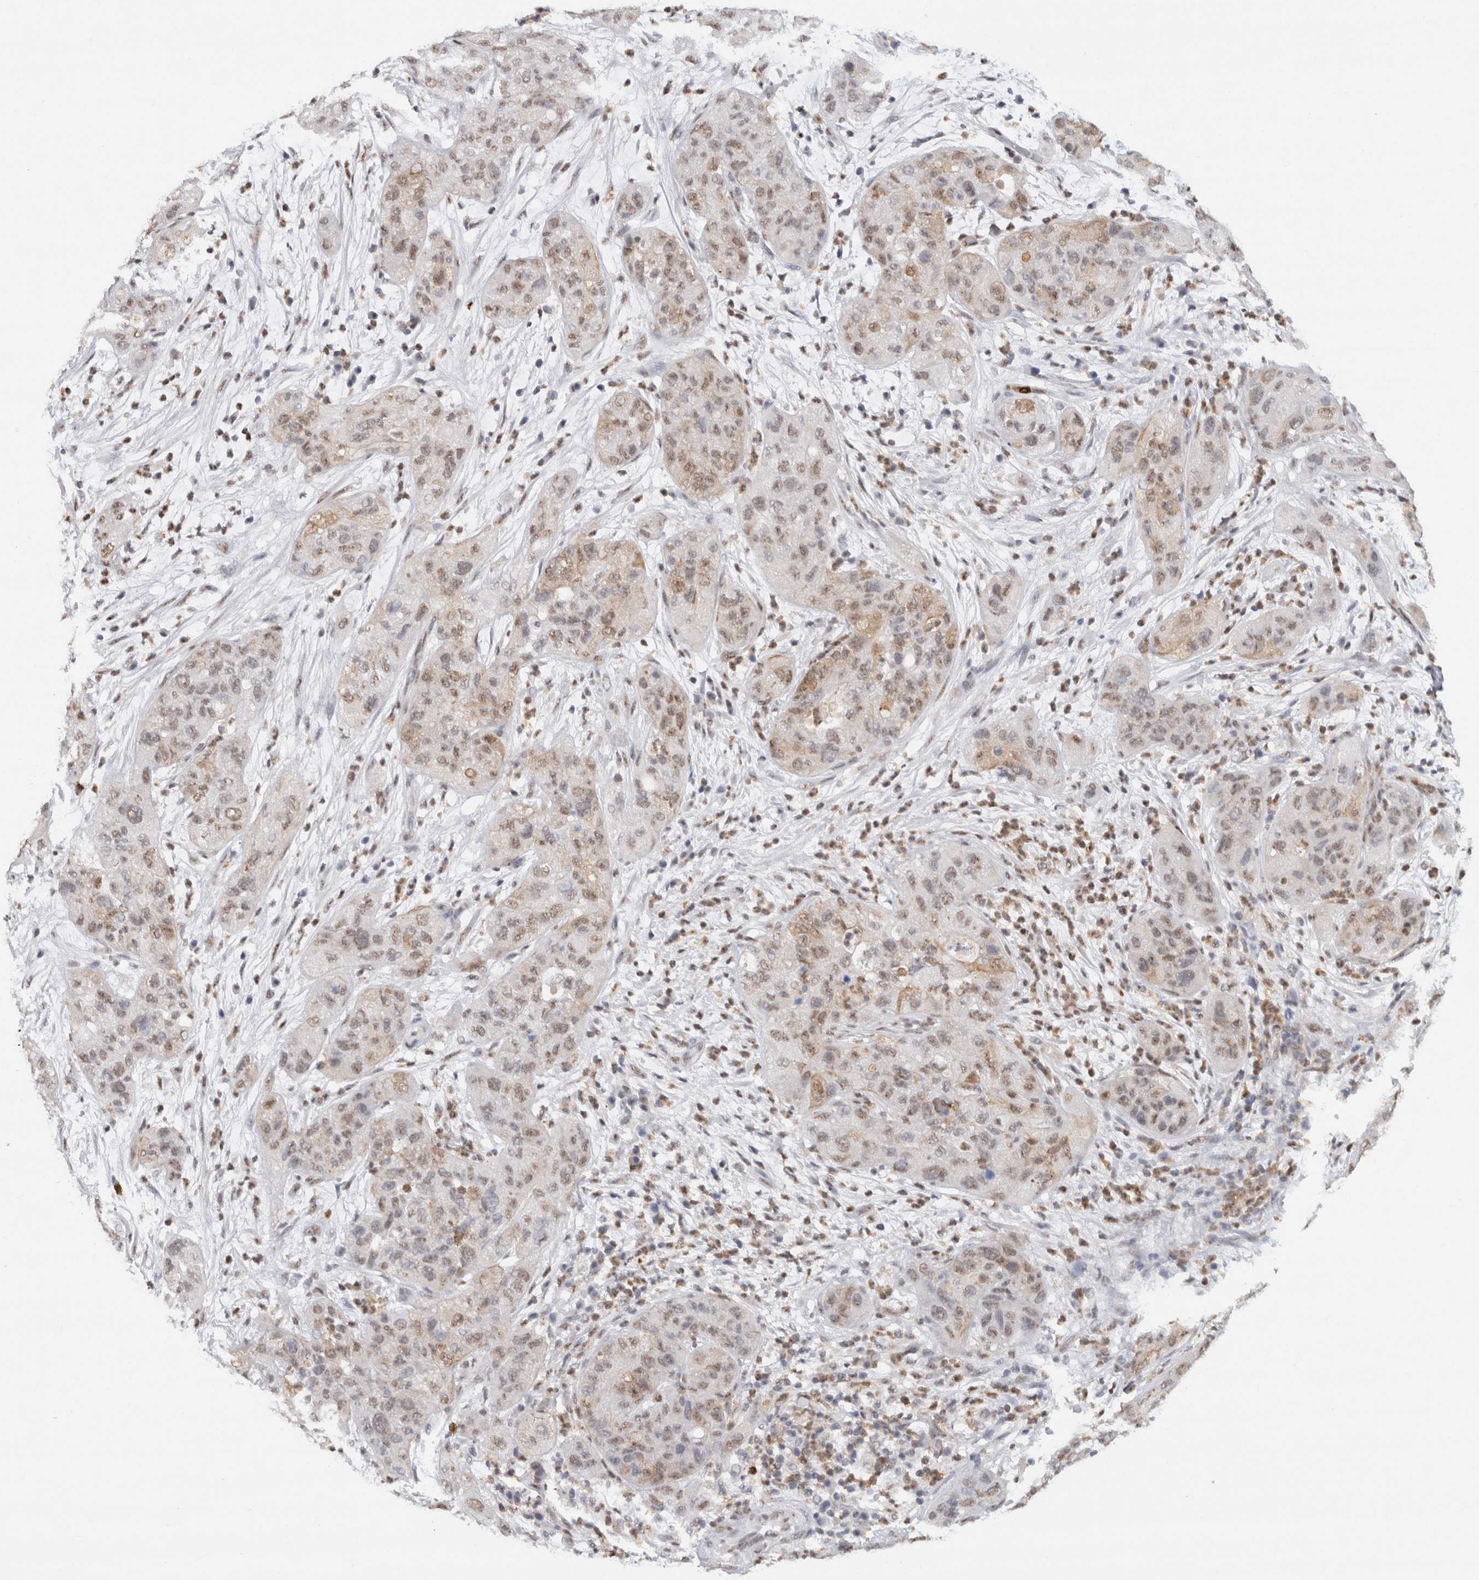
{"staining": {"intensity": "weak", "quantity": "25%-75%", "location": "nuclear"}, "tissue": "pancreatic cancer", "cell_type": "Tumor cells", "image_type": "cancer", "snomed": [{"axis": "morphology", "description": "Adenocarcinoma, NOS"}, {"axis": "topography", "description": "Pancreas"}], "caption": "Protein analysis of pancreatic cancer tissue displays weak nuclear expression in approximately 25%-75% of tumor cells.", "gene": "RPS6KA2", "patient": {"sex": "female", "age": 78}}